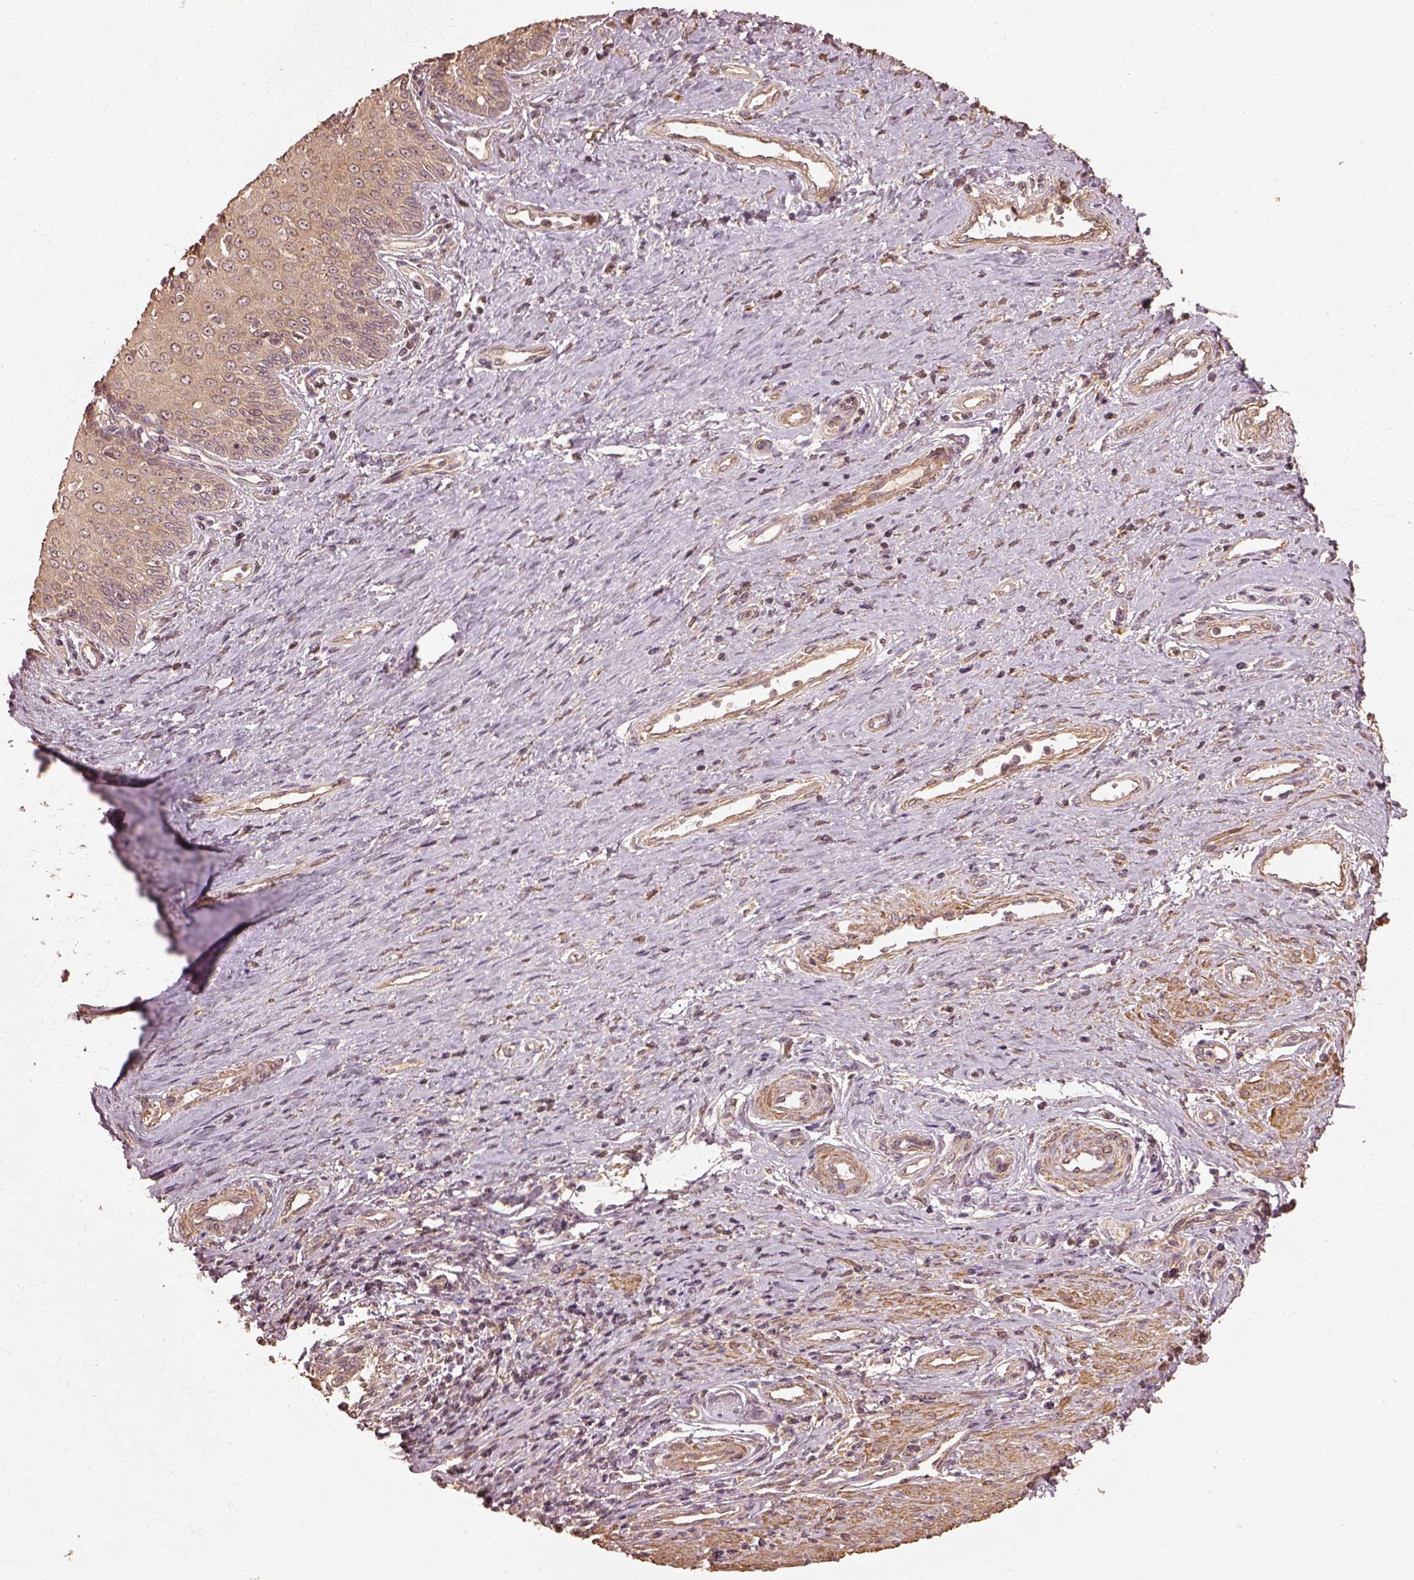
{"staining": {"intensity": "weak", "quantity": ">75%", "location": "cytoplasmic/membranous"}, "tissue": "cervical cancer", "cell_type": "Tumor cells", "image_type": "cancer", "snomed": [{"axis": "morphology", "description": "Squamous cell carcinoma, NOS"}, {"axis": "topography", "description": "Cervix"}], "caption": "Protein expression analysis of squamous cell carcinoma (cervical) displays weak cytoplasmic/membranous positivity in approximately >75% of tumor cells.", "gene": "METTL4", "patient": {"sex": "female", "age": 26}}